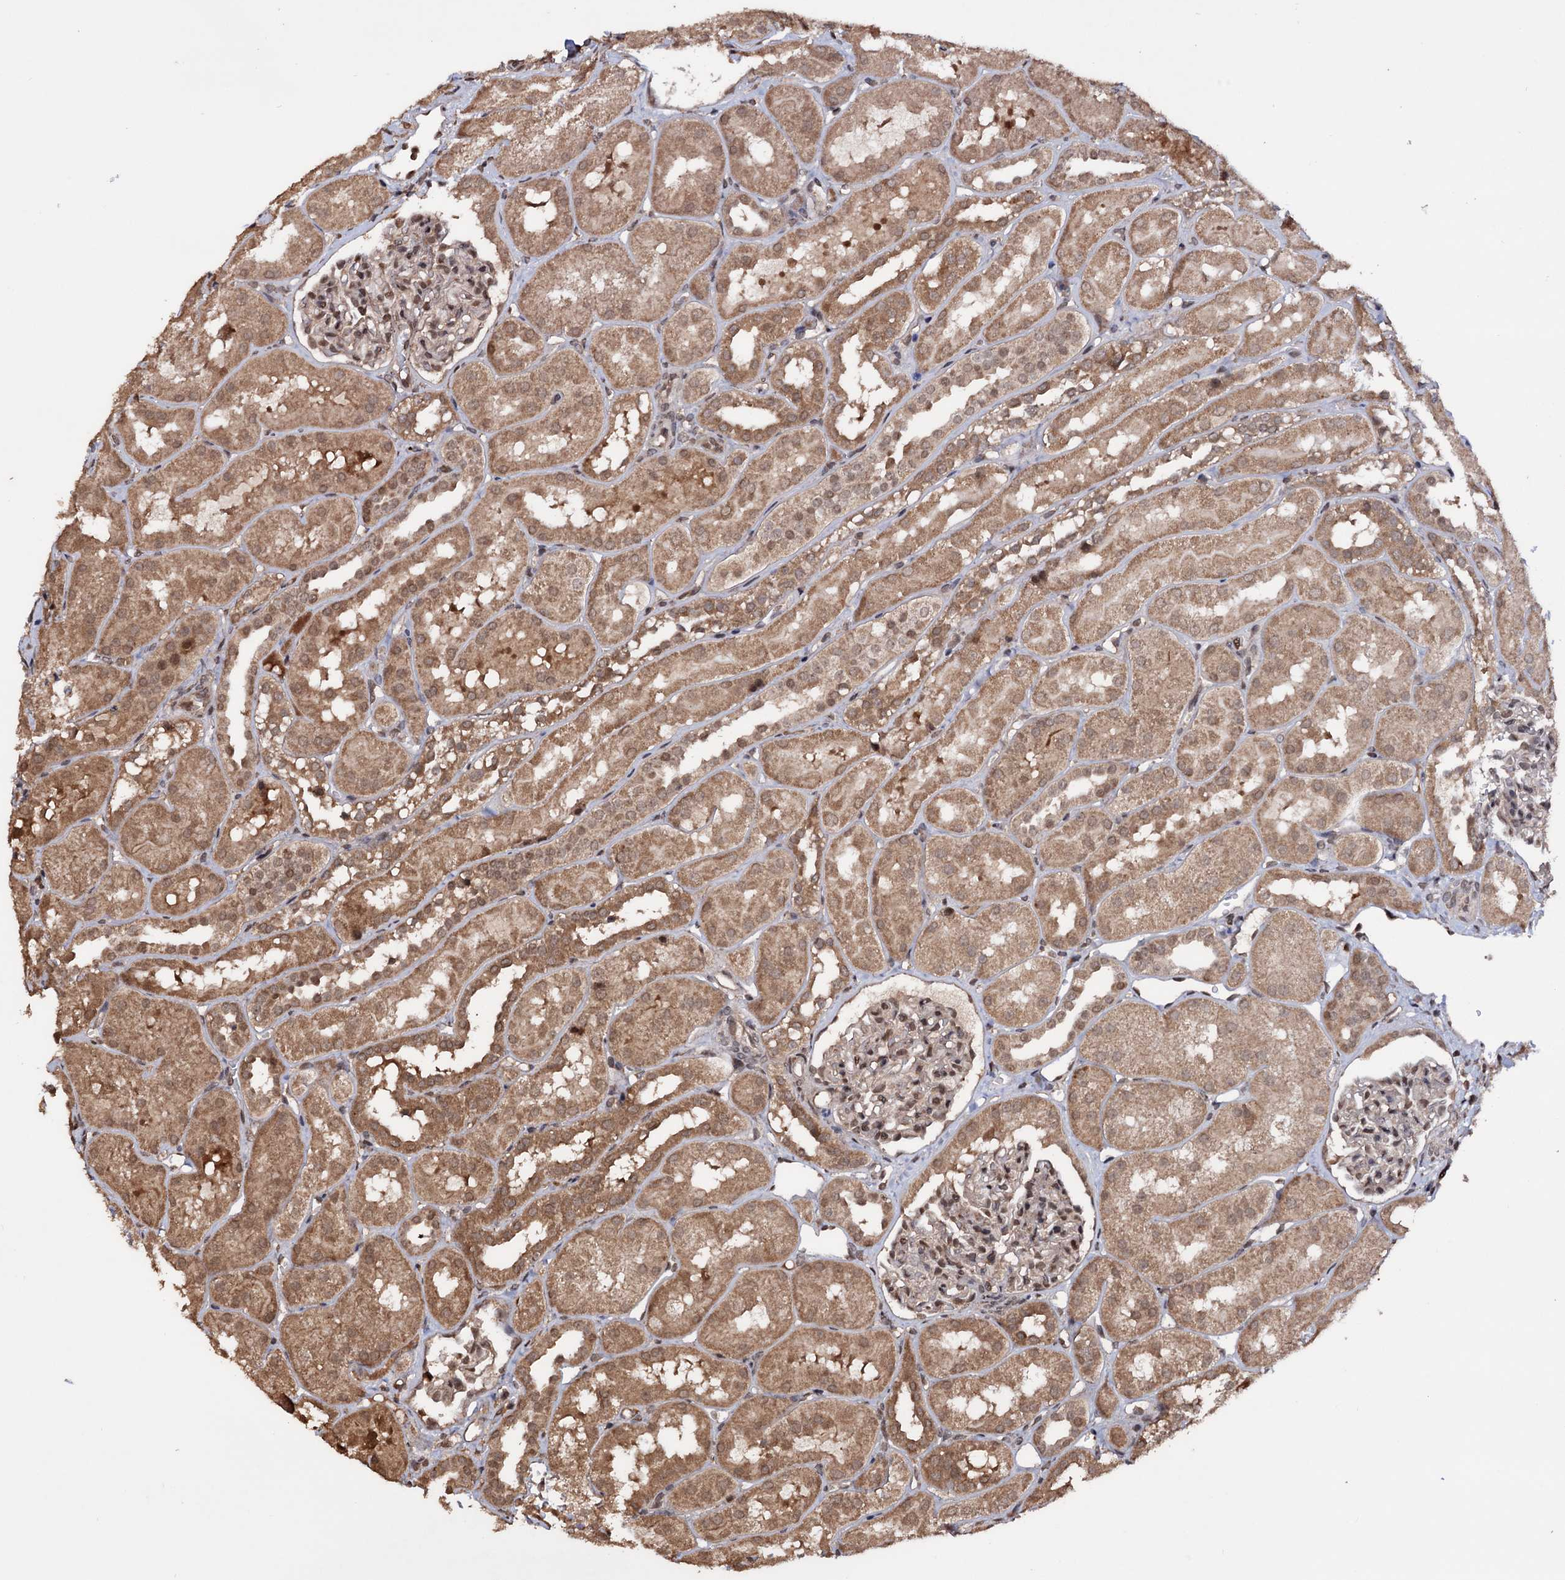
{"staining": {"intensity": "moderate", "quantity": "25%-75%", "location": "nuclear"}, "tissue": "kidney", "cell_type": "Cells in glomeruli", "image_type": "normal", "snomed": [{"axis": "morphology", "description": "Normal tissue, NOS"}, {"axis": "topography", "description": "Kidney"}, {"axis": "topography", "description": "Urinary bladder"}], "caption": "Unremarkable kidney shows moderate nuclear positivity in approximately 25%-75% of cells in glomeruli (DAB (3,3'-diaminobenzidine) IHC, brown staining for protein, blue staining for nuclei)..", "gene": "KLF5", "patient": {"sex": "male", "age": 16}}